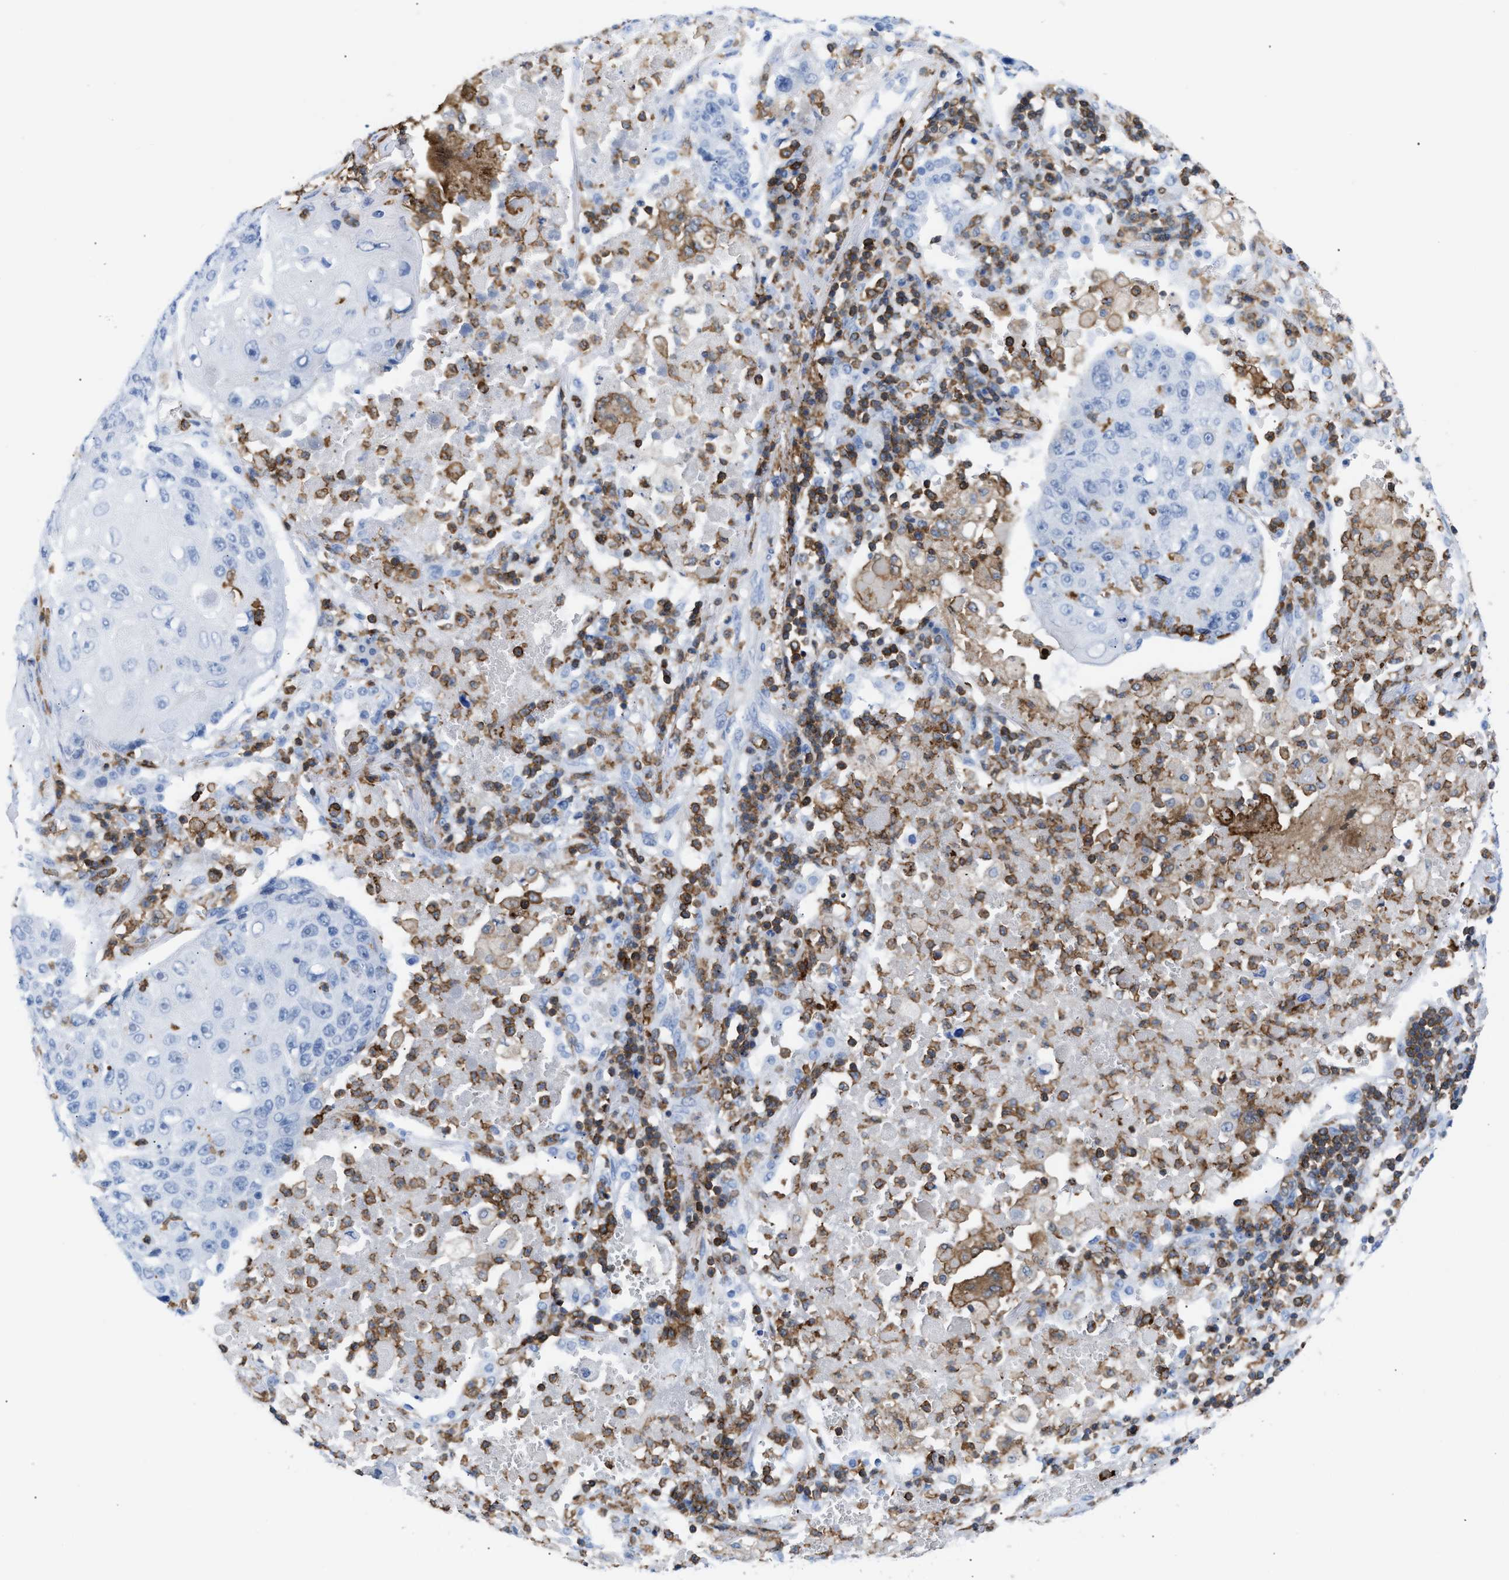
{"staining": {"intensity": "negative", "quantity": "none", "location": "none"}, "tissue": "lung cancer", "cell_type": "Tumor cells", "image_type": "cancer", "snomed": [{"axis": "morphology", "description": "Squamous cell carcinoma, NOS"}, {"axis": "topography", "description": "Lung"}], "caption": "Tumor cells are negative for protein expression in human lung cancer (squamous cell carcinoma).", "gene": "LCP1", "patient": {"sex": "male", "age": 61}}